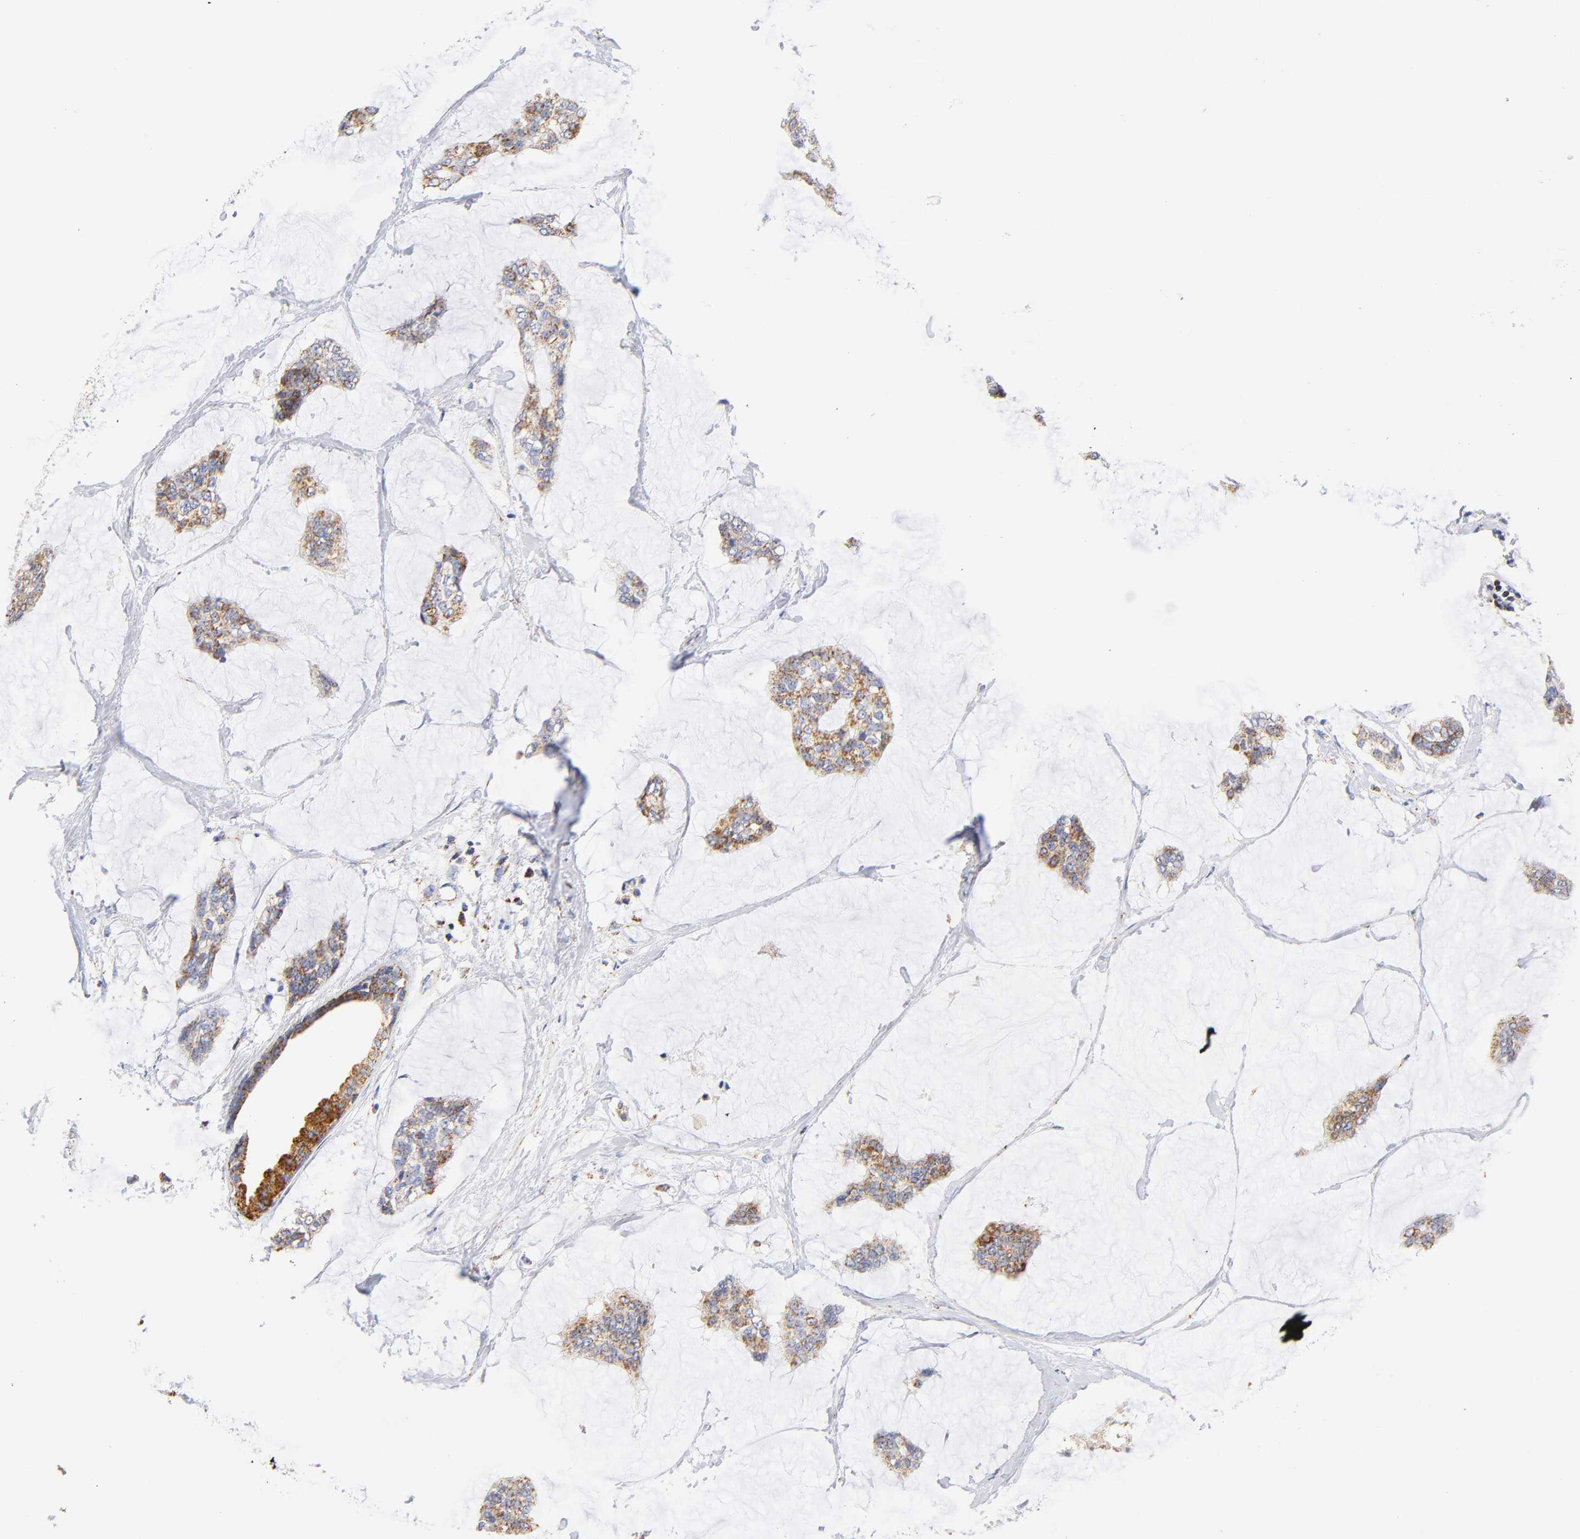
{"staining": {"intensity": "moderate", "quantity": "25%-75%", "location": "cytoplasmic/membranous"}, "tissue": "breast cancer", "cell_type": "Tumor cells", "image_type": "cancer", "snomed": [{"axis": "morphology", "description": "Duct carcinoma"}, {"axis": "topography", "description": "Breast"}], "caption": "Immunohistochemical staining of breast cancer exhibits medium levels of moderate cytoplasmic/membranous protein expression in approximately 25%-75% of tumor cells.", "gene": "ATP5F1D", "patient": {"sex": "female", "age": 93}}